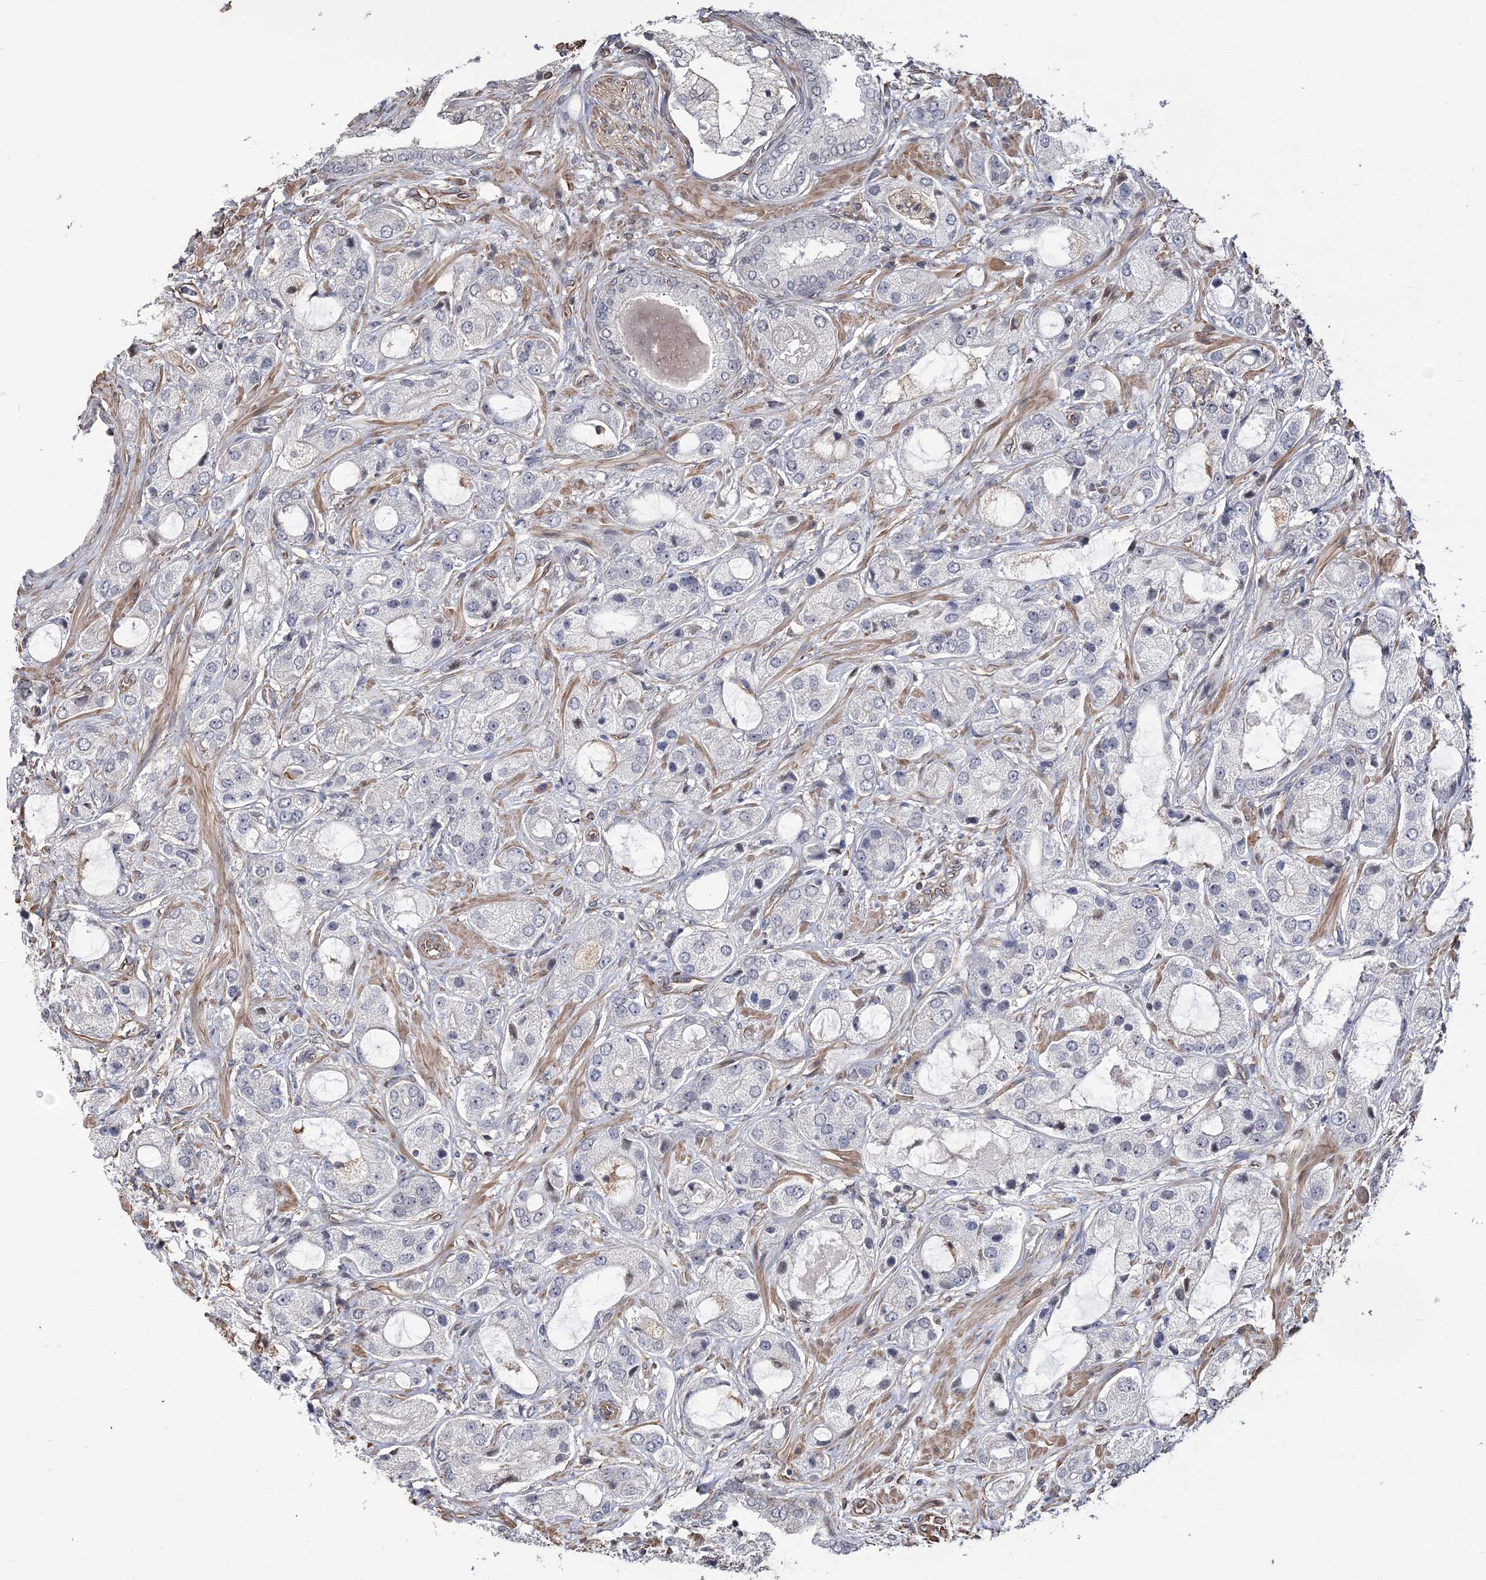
{"staining": {"intensity": "negative", "quantity": "none", "location": "none"}, "tissue": "prostate cancer", "cell_type": "Tumor cells", "image_type": "cancer", "snomed": [{"axis": "morphology", "description": "Normal tissue, NOS"}, {"axis": "morphology", "description": "Adenocarcinoma, High grade"}, {"axis": "topography", "description": "Prostate"}, {"axis": "topography", "description": "Peripheral nerve tissue"}], "caption": "The immunohistochemistry image has no significant expression in tumor cells of prostate cancer tissue.", "gene": "ATP11B", "patient": {"sex": "male", "age": 59}}